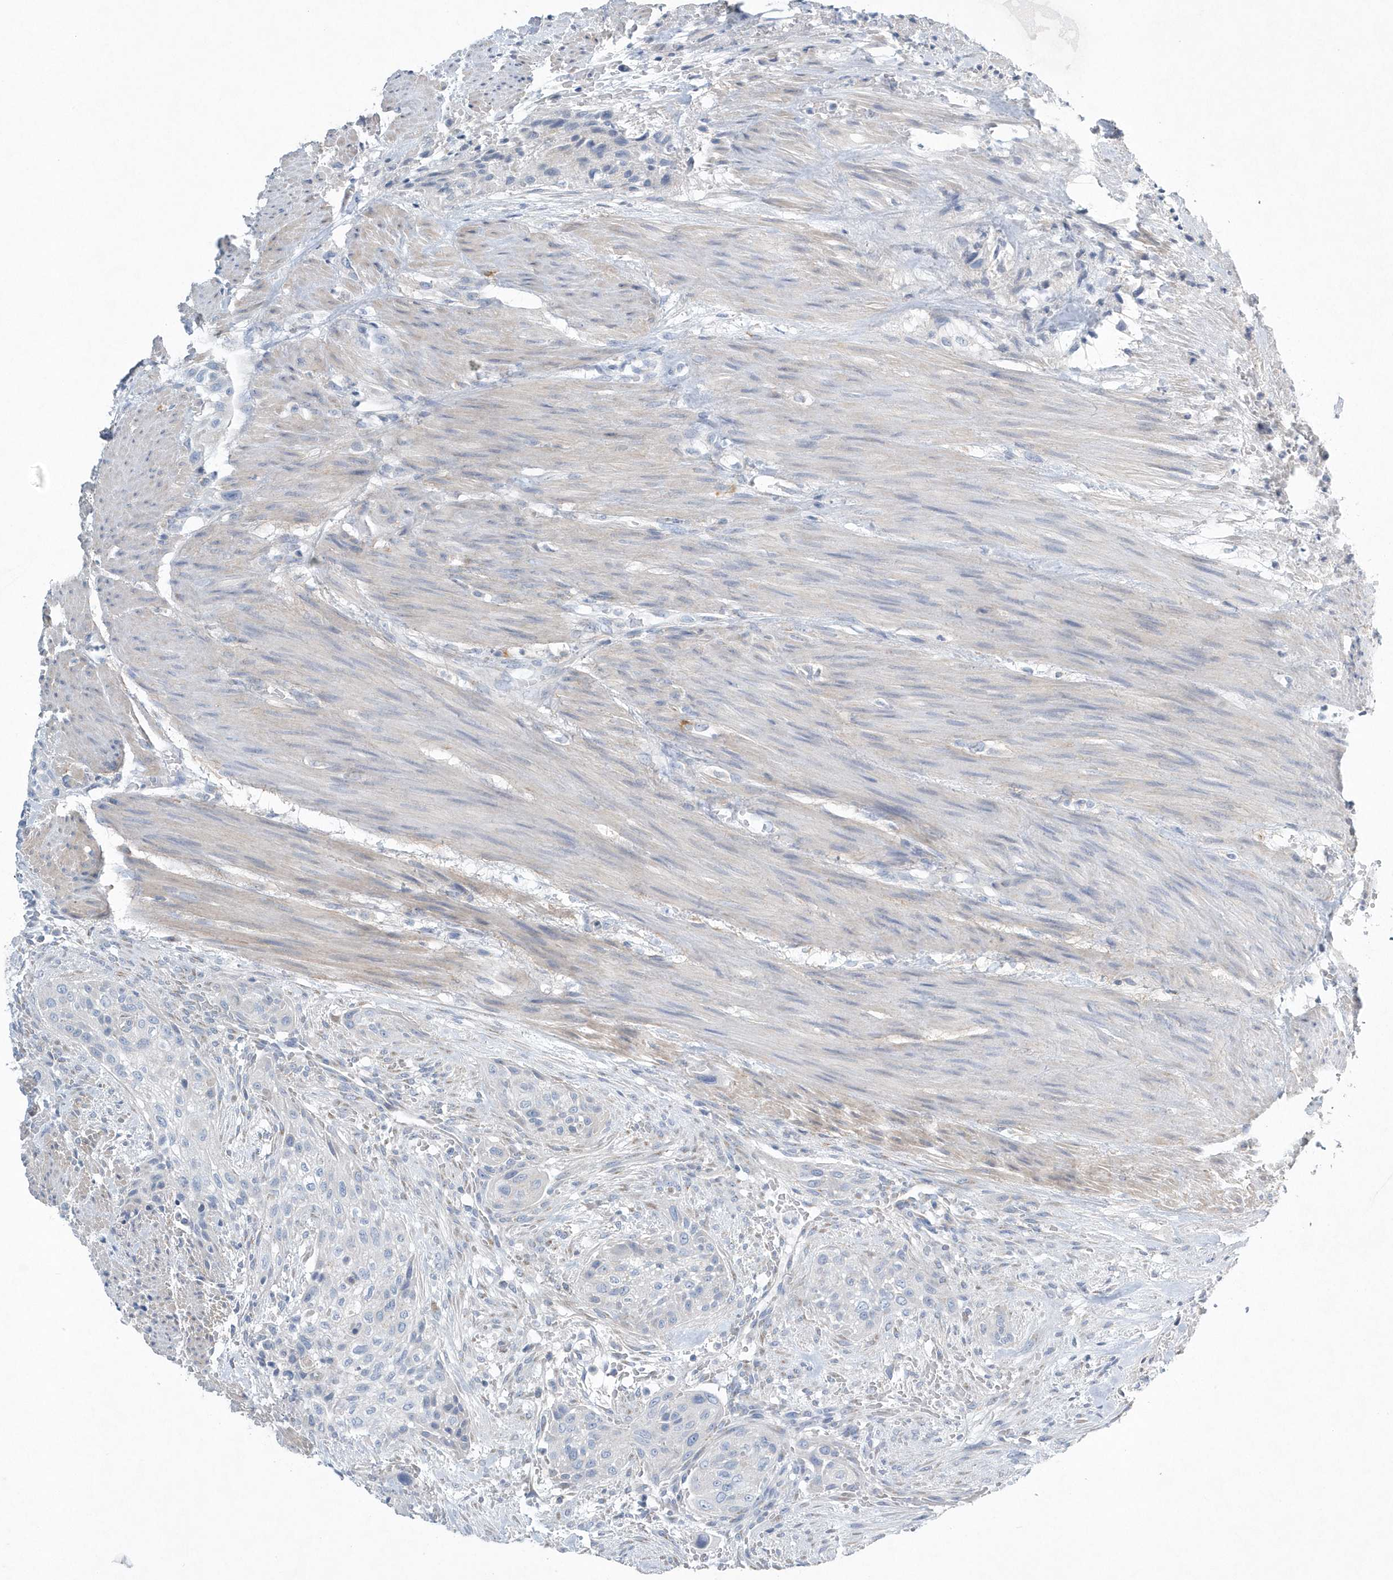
{"staining": {"intensity": "negative", "quantity": "none", "location": "none"}, "tissue": "urothelial cancer", "cell_type": "Tumor cells", "image_type": "cancer", "snomed": [{"axis": "morphology", "description": "Urothelial carcinoma, High grade"}, {"axis": "topography", "description": "Urinary bladder"}], "caption": "DAB (3,3'-diaminobenzidine) immunohistochemical staining of human urothelial cancer displays no significant positivity in tumor cells.", "gene": "SPATA18", "patient": {"sex": "male", "age": 35}}